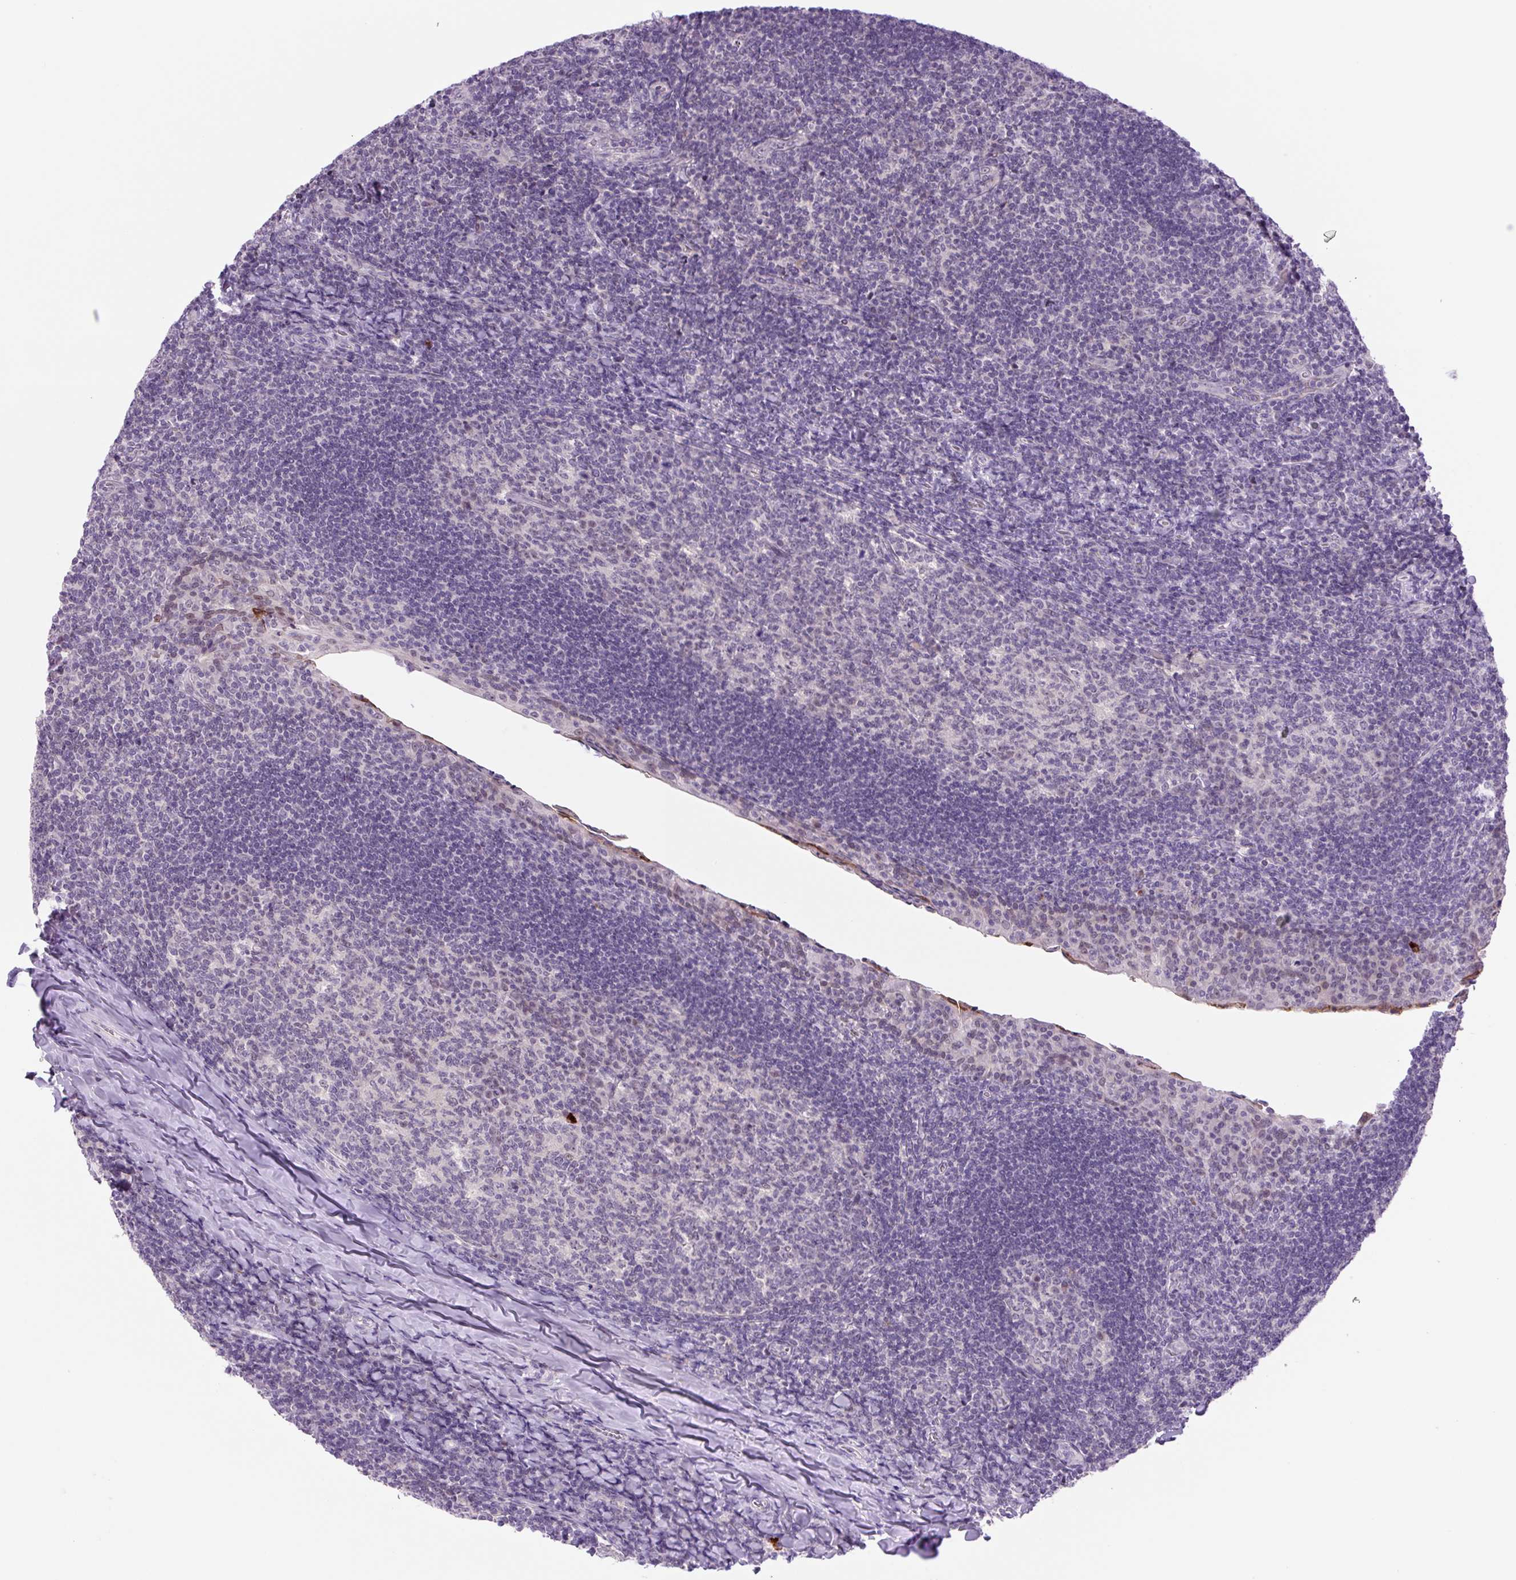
{"staining": {"intensity": "negative", "quantity": "none", "location": "none"}, "tissue": "tonsil", "cell_type": "Germinal center cells", "image_type": "normal", "snomed": [{"axis": "morphology", "description": "Normal tissue, NOS"}, {"axis": "topography", "description": "Tonsil"}], "caption": "Tonsil stained for a protein using immunohistochemistry reveals no positivity germinal center cells.", "gene": "RYBP", "patient": {"sex": "male", "age": 17}}